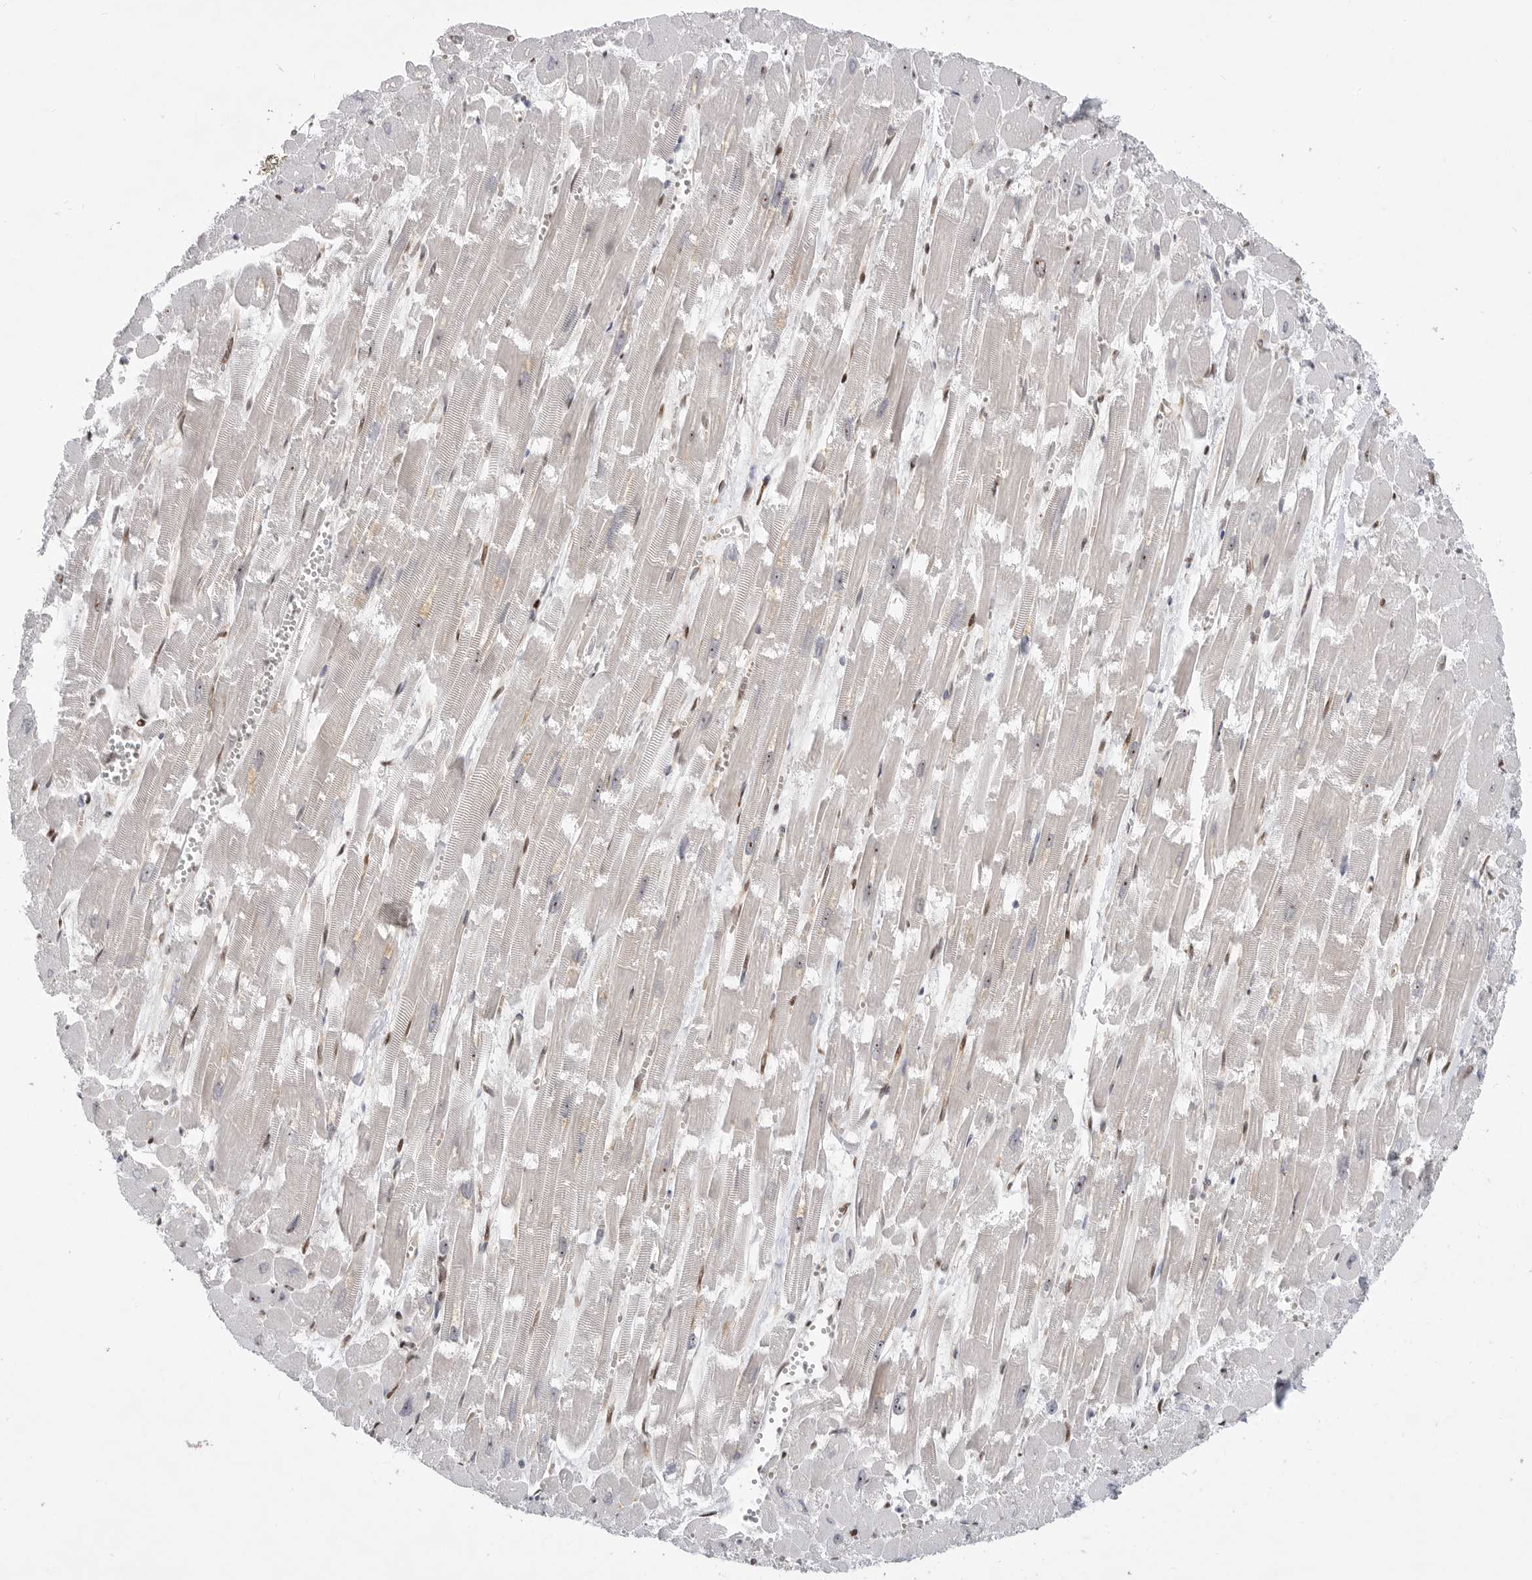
{"staining": {"intensity": "moderate", "quantity": "25%-75%", "location": "cytoplasmic/membranous,nuclear"}, "tissue": "heart muscle", "cell_type": "Cardiomyocytes", "image_type": "normal", "snomed": [{"axis": "morphology", "description": "Normal tissue, NOS"}, {"axis": "topography", "description": "Heart"}], "caption": "A histopathology image of heart muscle stained for a protein demonstrates moderate cytoplasmic/membranous,nuclear brown staining in cardiomyocytes. The staining was performed using DAB to visualize the protein expression in brown, while the nuclei were stained in blue with hematoxylin (Magnification: 20x).", "gene": "GPATCH2", "patient": {"sex": "male", "age": 54}}